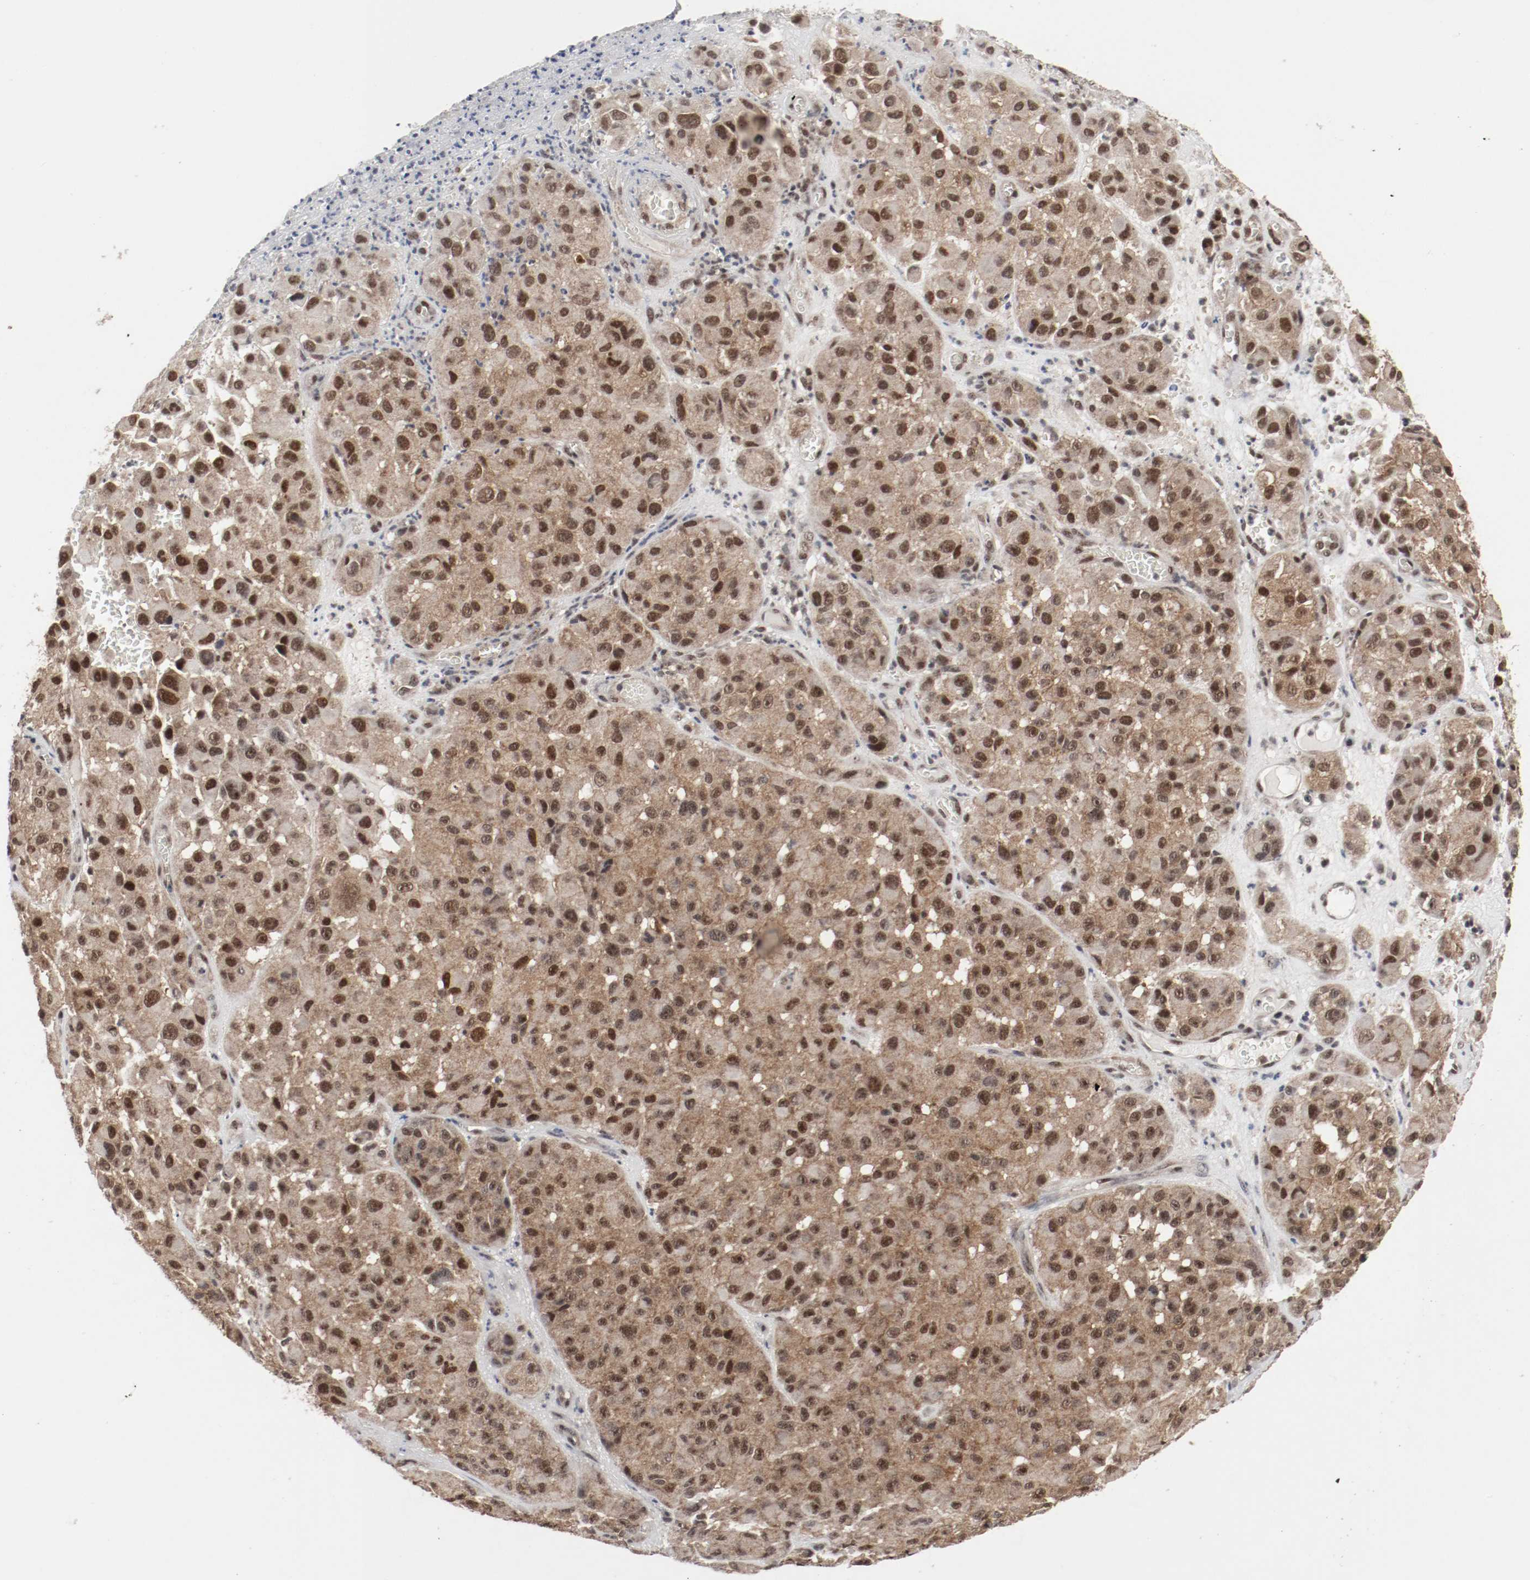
{"staining": {"intensity": "moderate", "quantity": ">75%", "location": "cytoplasmic/membranous,nuclear"}, "tissue": "melanoma", "cell_type": "Tumor cells", "image_type": "cancer", "snomed": [{"axis": "morphology", "description": "Malignant melanoma, NOS"}, {"axis": "topography", "description": "Skin"}], "caption": "Human melanoma stained for a protein (brown) exhibits moderate cytoplasmic/membranous and nuclear positive staining in about >75% of tumor cells.", "gene": "CSNK2B", "patient": {"sex": "female", "age": 21}}